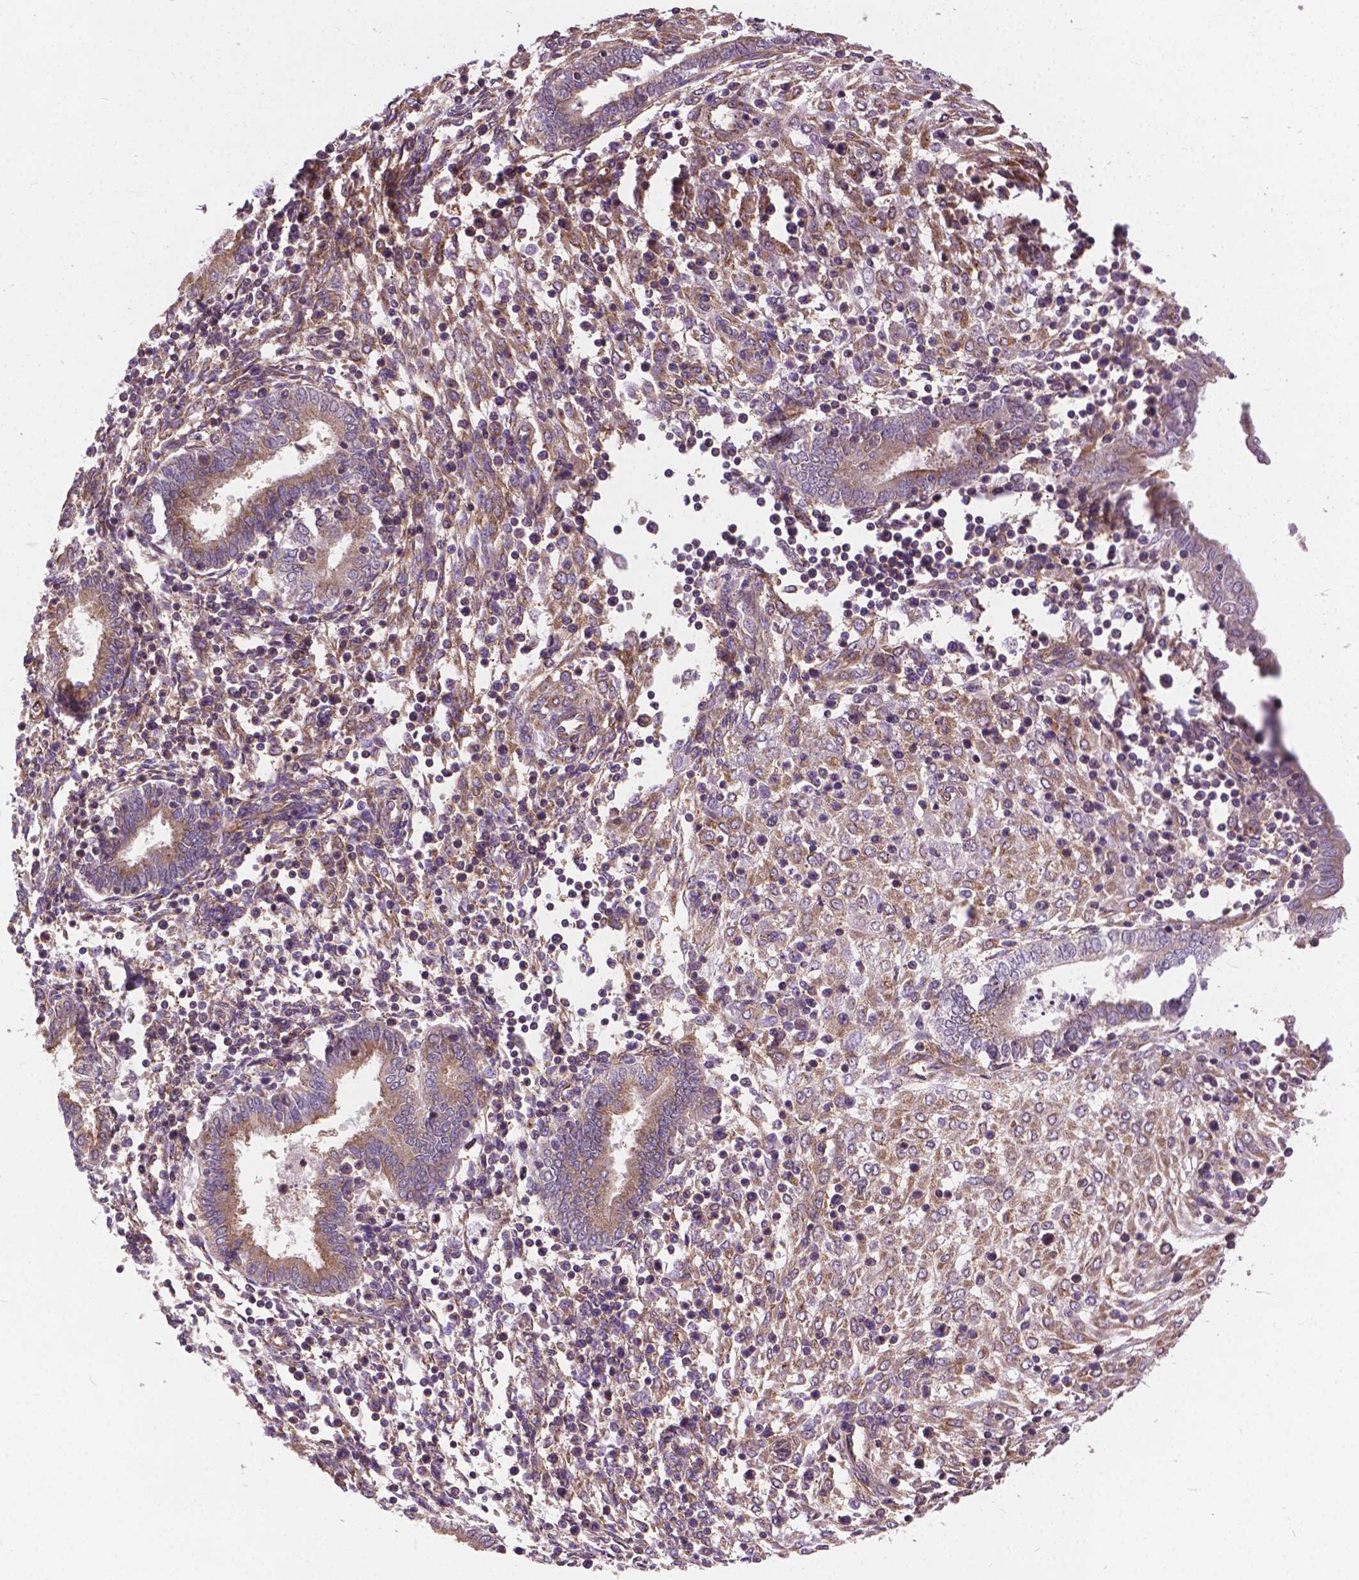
{"staining": {"intensity": "negative", "quantity": "none", "location": "none"}, "tissue": "endometrium", "cell_type": "Cells in endometrial stroma", "image_type": "normal", "snomed": [{"axis": "morphology", "description": "Normal tissue, NOS"}, {"axis": "topography", "description": "Endometrium"}], "caption": "IHC of normal endometrium displays no positivity in cells in endometrial stroma.", "gene": "MZT1", "patient": {"sex": "female", "age": 42}}